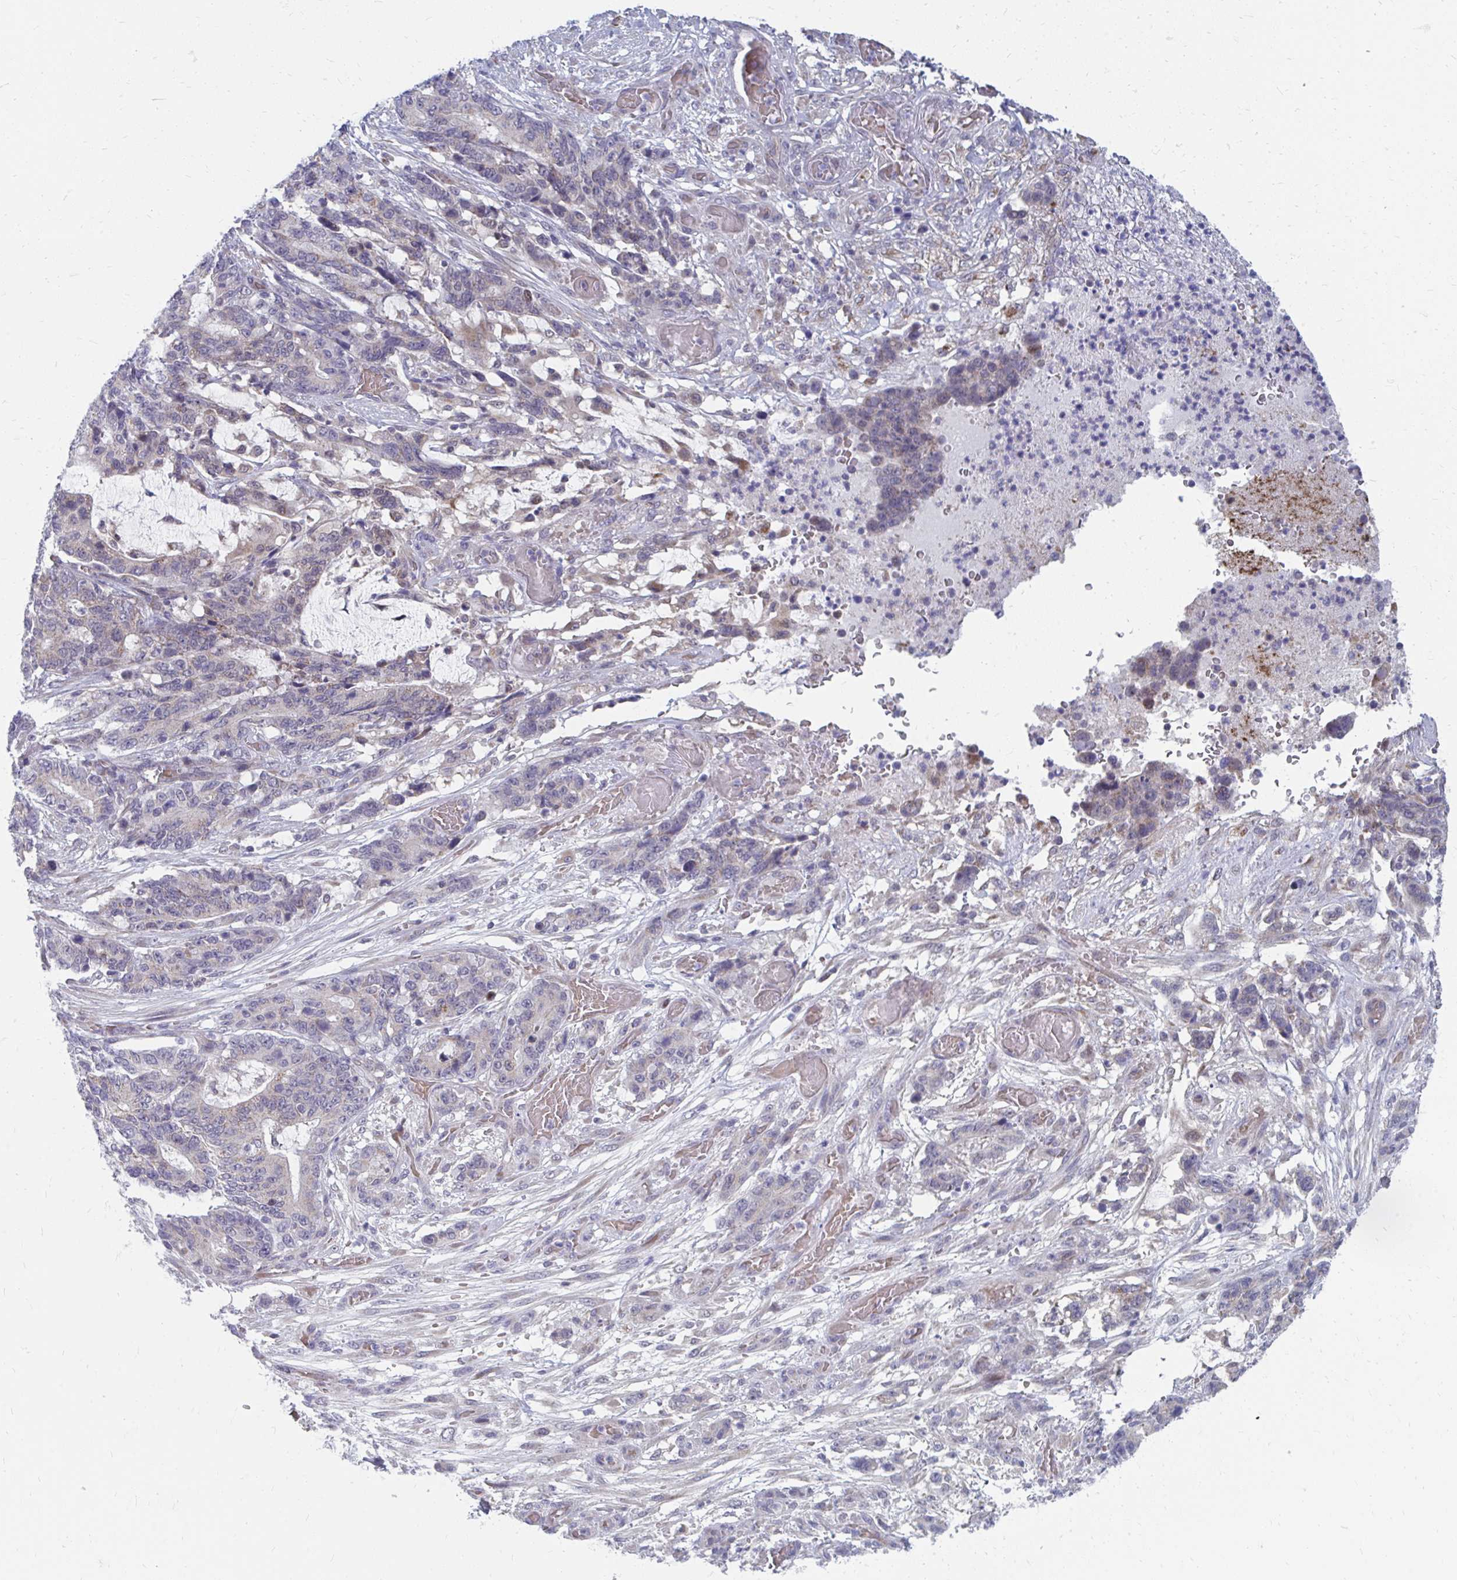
{"staining": {"intensity": "weak", "quantity": "<25%", "location": "cytoplasmic/membranous"}, "tissue": "stomach cancer", "cell_type": "Tumor cells", "image_type": "cancer", "snomed": [{"axis": "morphology", "description": "Normal tissue, NOS"}, {"axis": "morphology", "description": "Adenocarcinoma, NOS"}, {"axis": "topography", "description": "Stomach"}], "caption": "This is an immunohistochemistry micrograph of stomach cancer (adenocarcinoma). There is no positivity in tumor cells.", "gene": "PABIR3", "patient": {"sex": "female", "age": 64}}